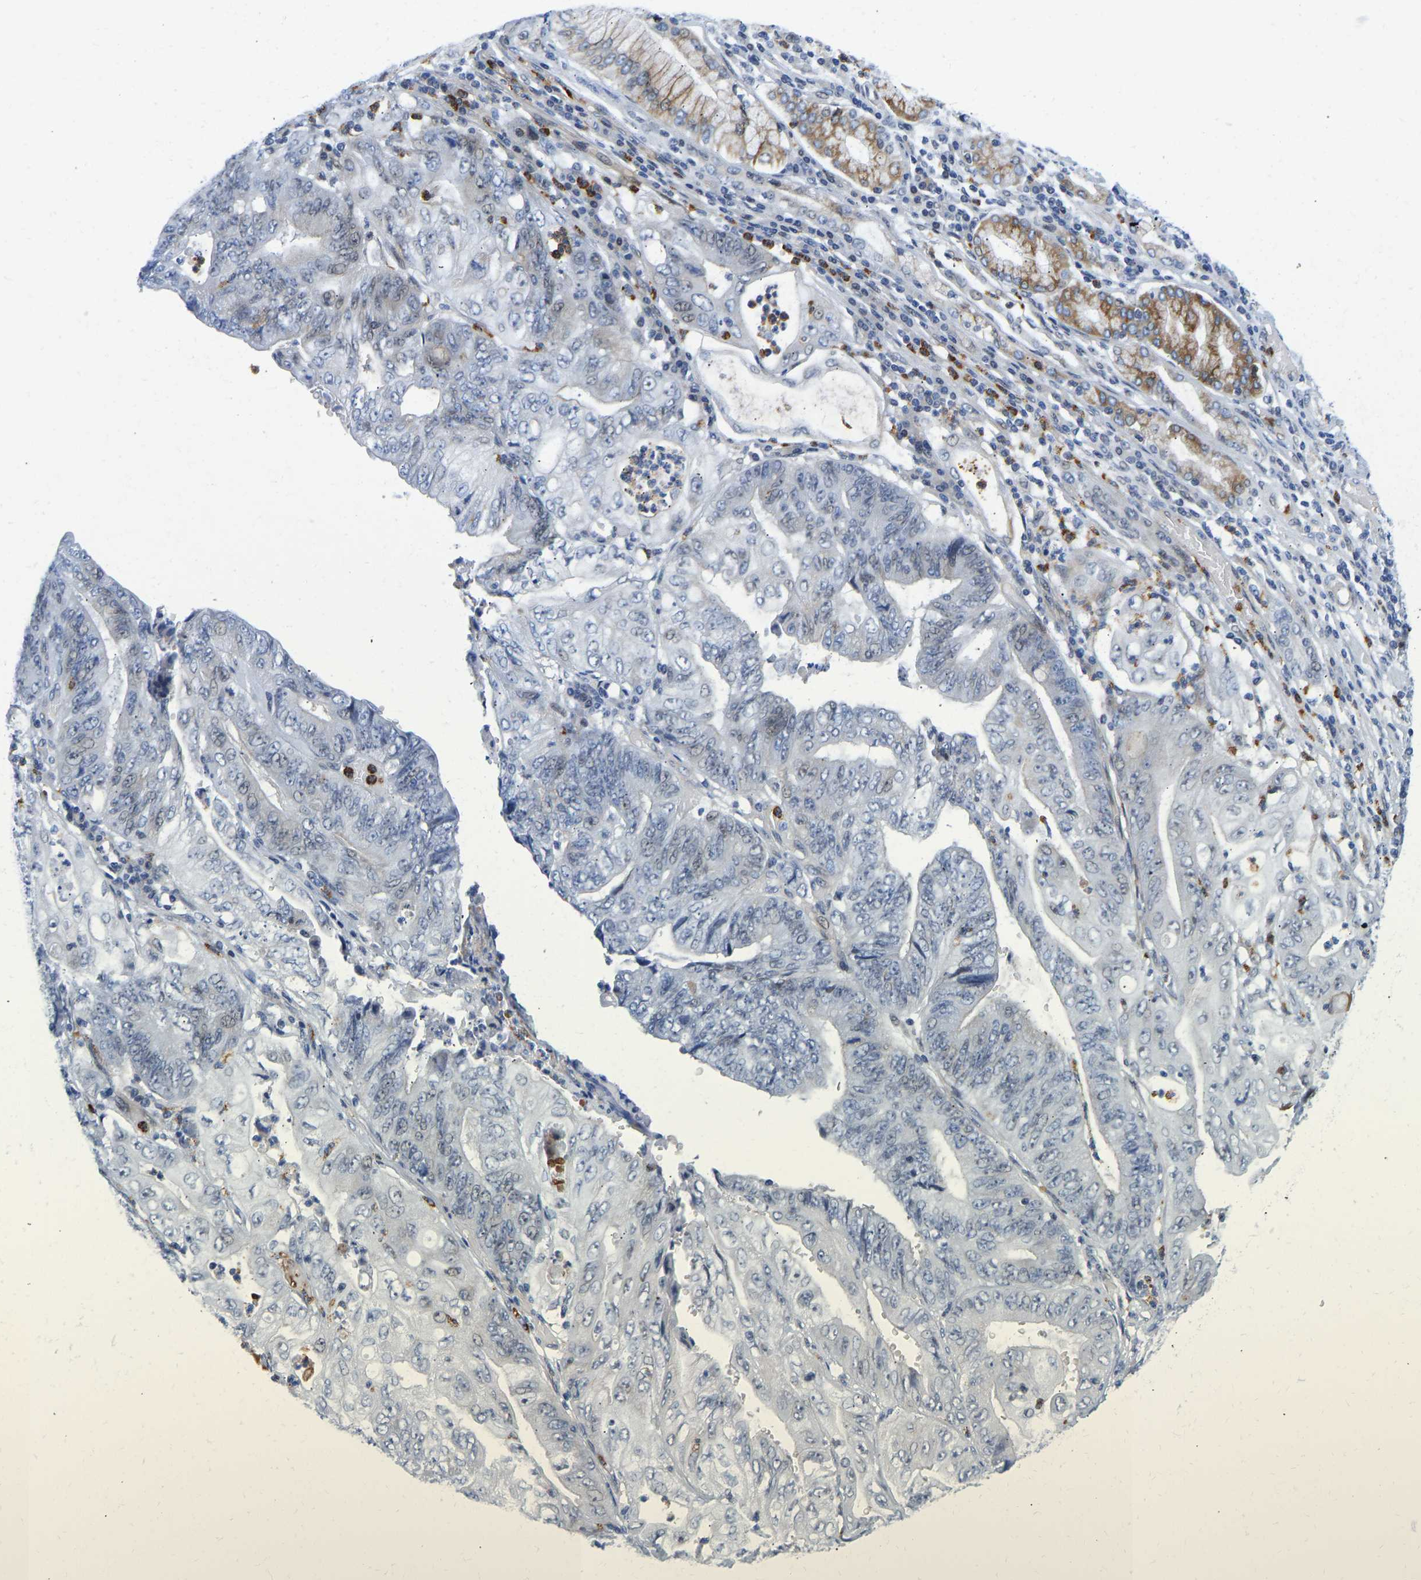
{"staining": {"intensity": "negative", "quantity": "none", "location": "none"}, "tissue": "stomach cancer", "cell_type": "Tumor cells", "image_type": "cancer", "snomed": [{"axis": "morphology", "description": "Adenocarcinoma, NOS"}, {"axis": "topography", "description": "Stomach"}], "caption": "Tumor cells show no significant staining in stomach cancer.", "gene": "HDAC5", "patient": {"sex": "female", "age": 73}}